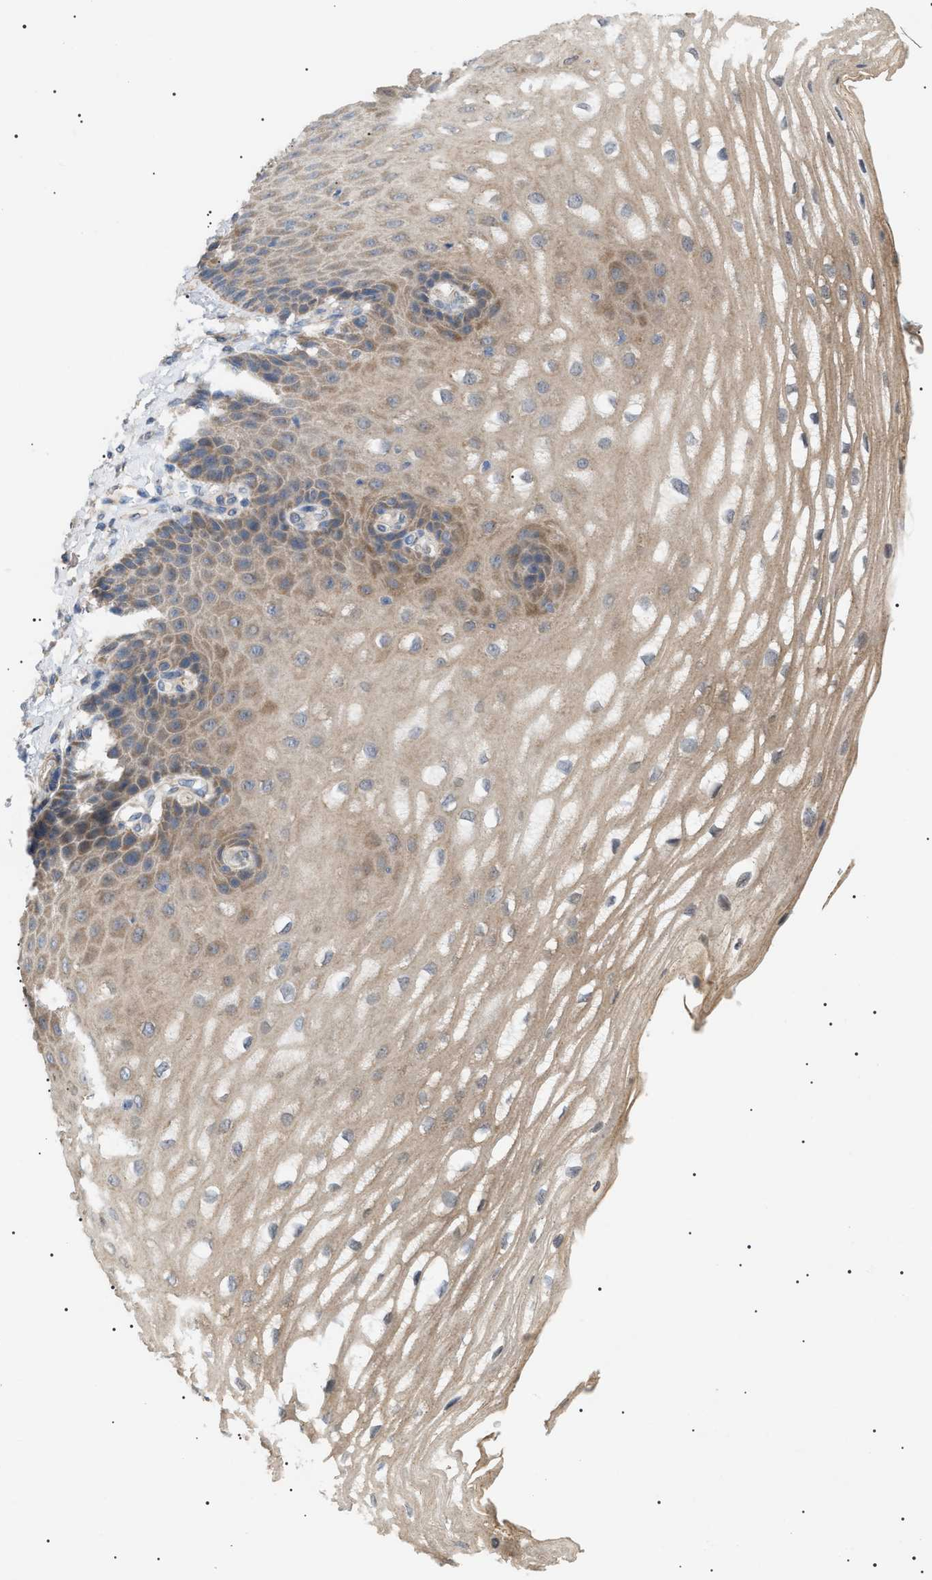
{"staining": {"intensity": "moderate", "quantity": ">75%", "location": "cytoplasmic/membranous"}, "tissue": "esophagus", "cell_type": "Squamous epithelial cells", "image_type": "normal", "snomed": [{"axis": "morphology", "description": "Normal tissue, NOS"}, {"axis": "topography", "description": "Esophagus"}], "caption": "Immunohistochemical staining of benign esophagus displays moderate cytoplasmic/membranous protein expression in about >75% of squamous epithelial cells.", "gene": "IRS2", "patient": {"sex": "male", "age": 54}}